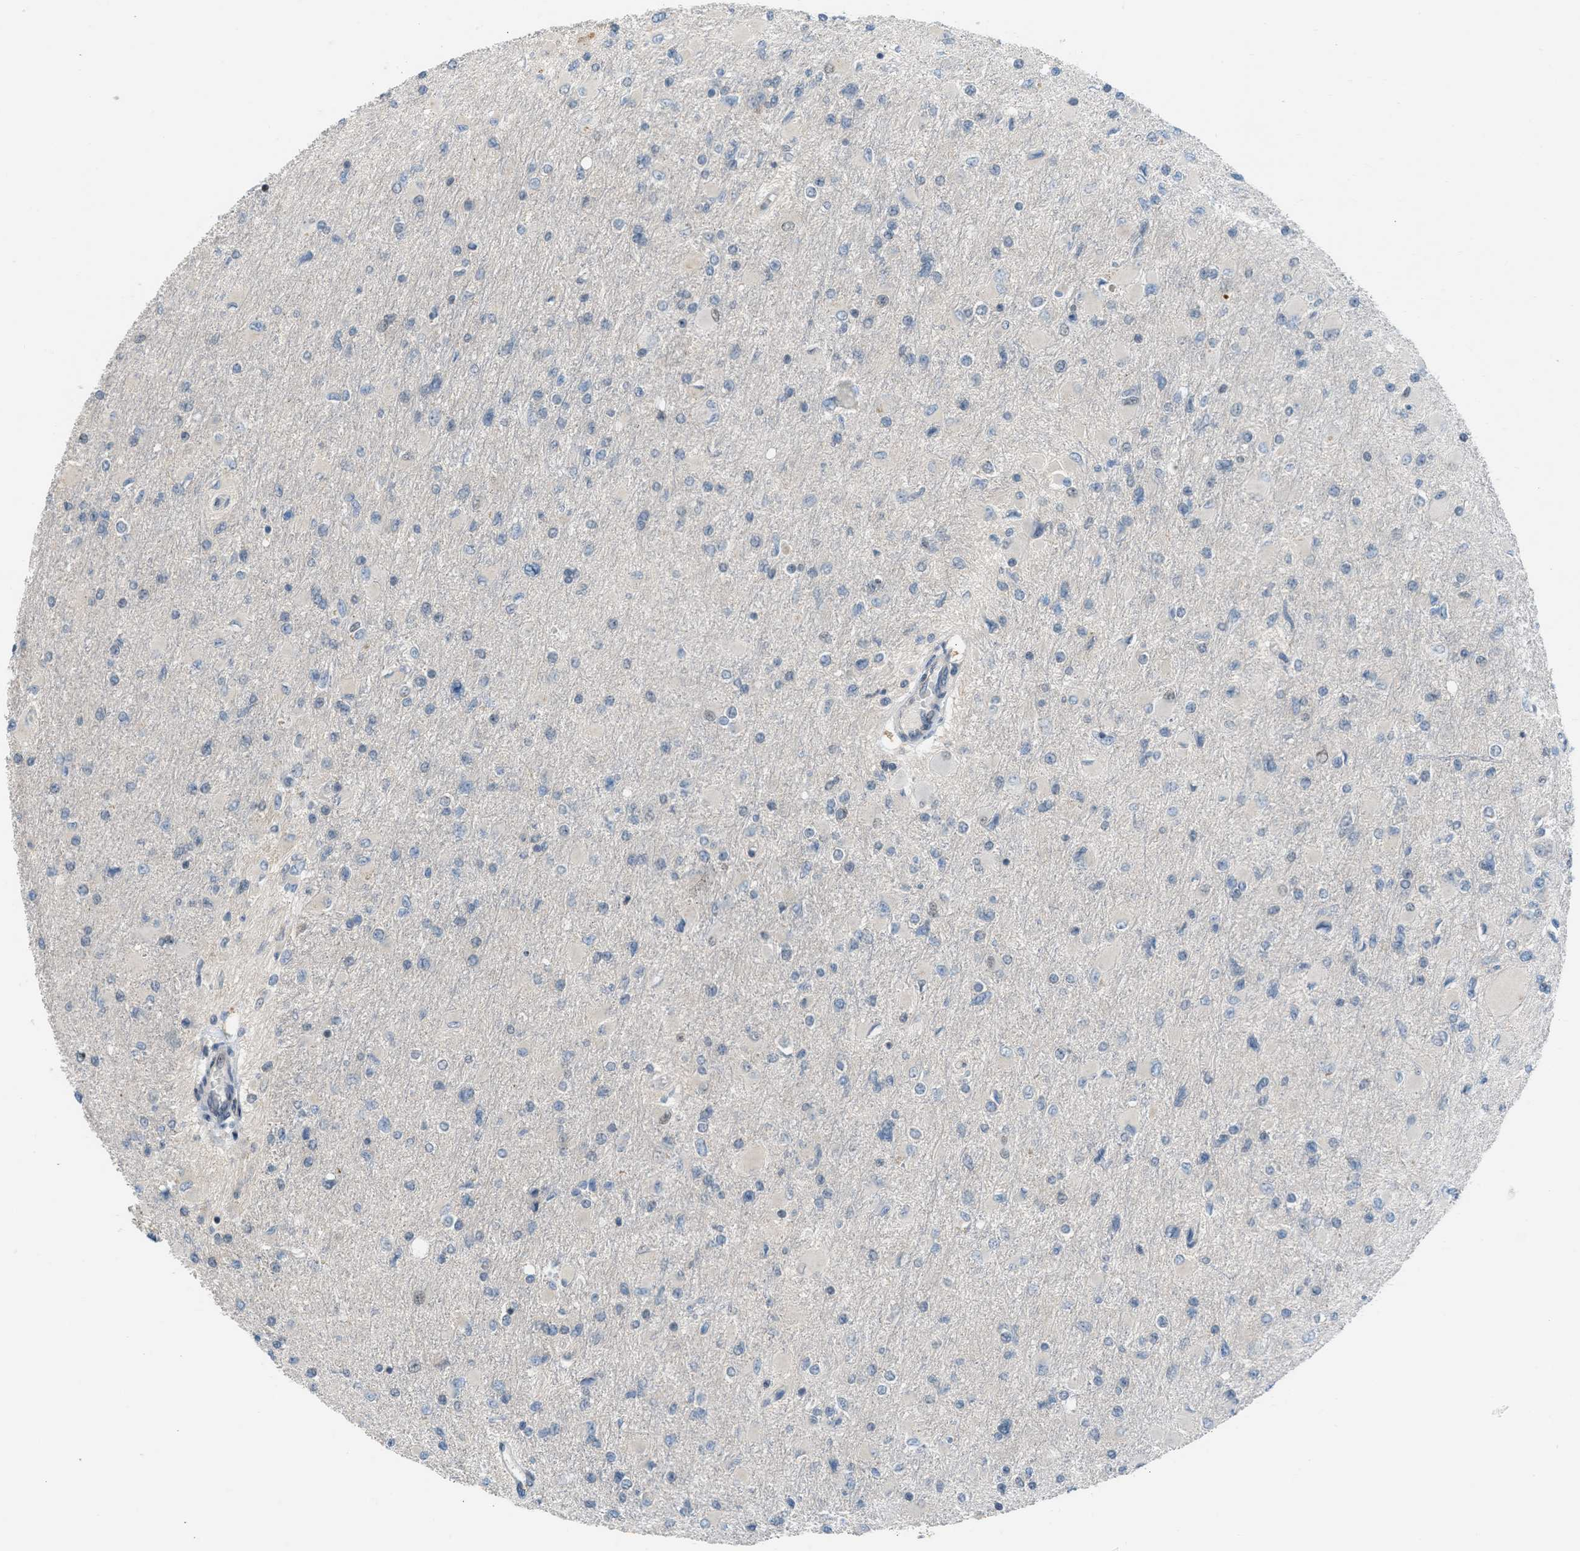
{"staining": {"intensity": "negative", "quantity": "none", "location": "none"}, "tissue": "glioma", "cell_type": "Tumor cells", "image_type": "cancer", "snomed": [{"axis": "morphology", "description": "Glioma, malignant, High grade"}, {"axis": "topography", "description": "Cerebral cortex"}], "caption": "DAB (3,3'-diaminobenzidine) immunohistochemical staining of glioma demonstrates no significant staining in tumor cells. (DAB (3,3'-diaminobenzidine) immunohistochemistry, high magnification).", "gene": "TTBK2", "patient": {"sex": "female", "age": 36}}